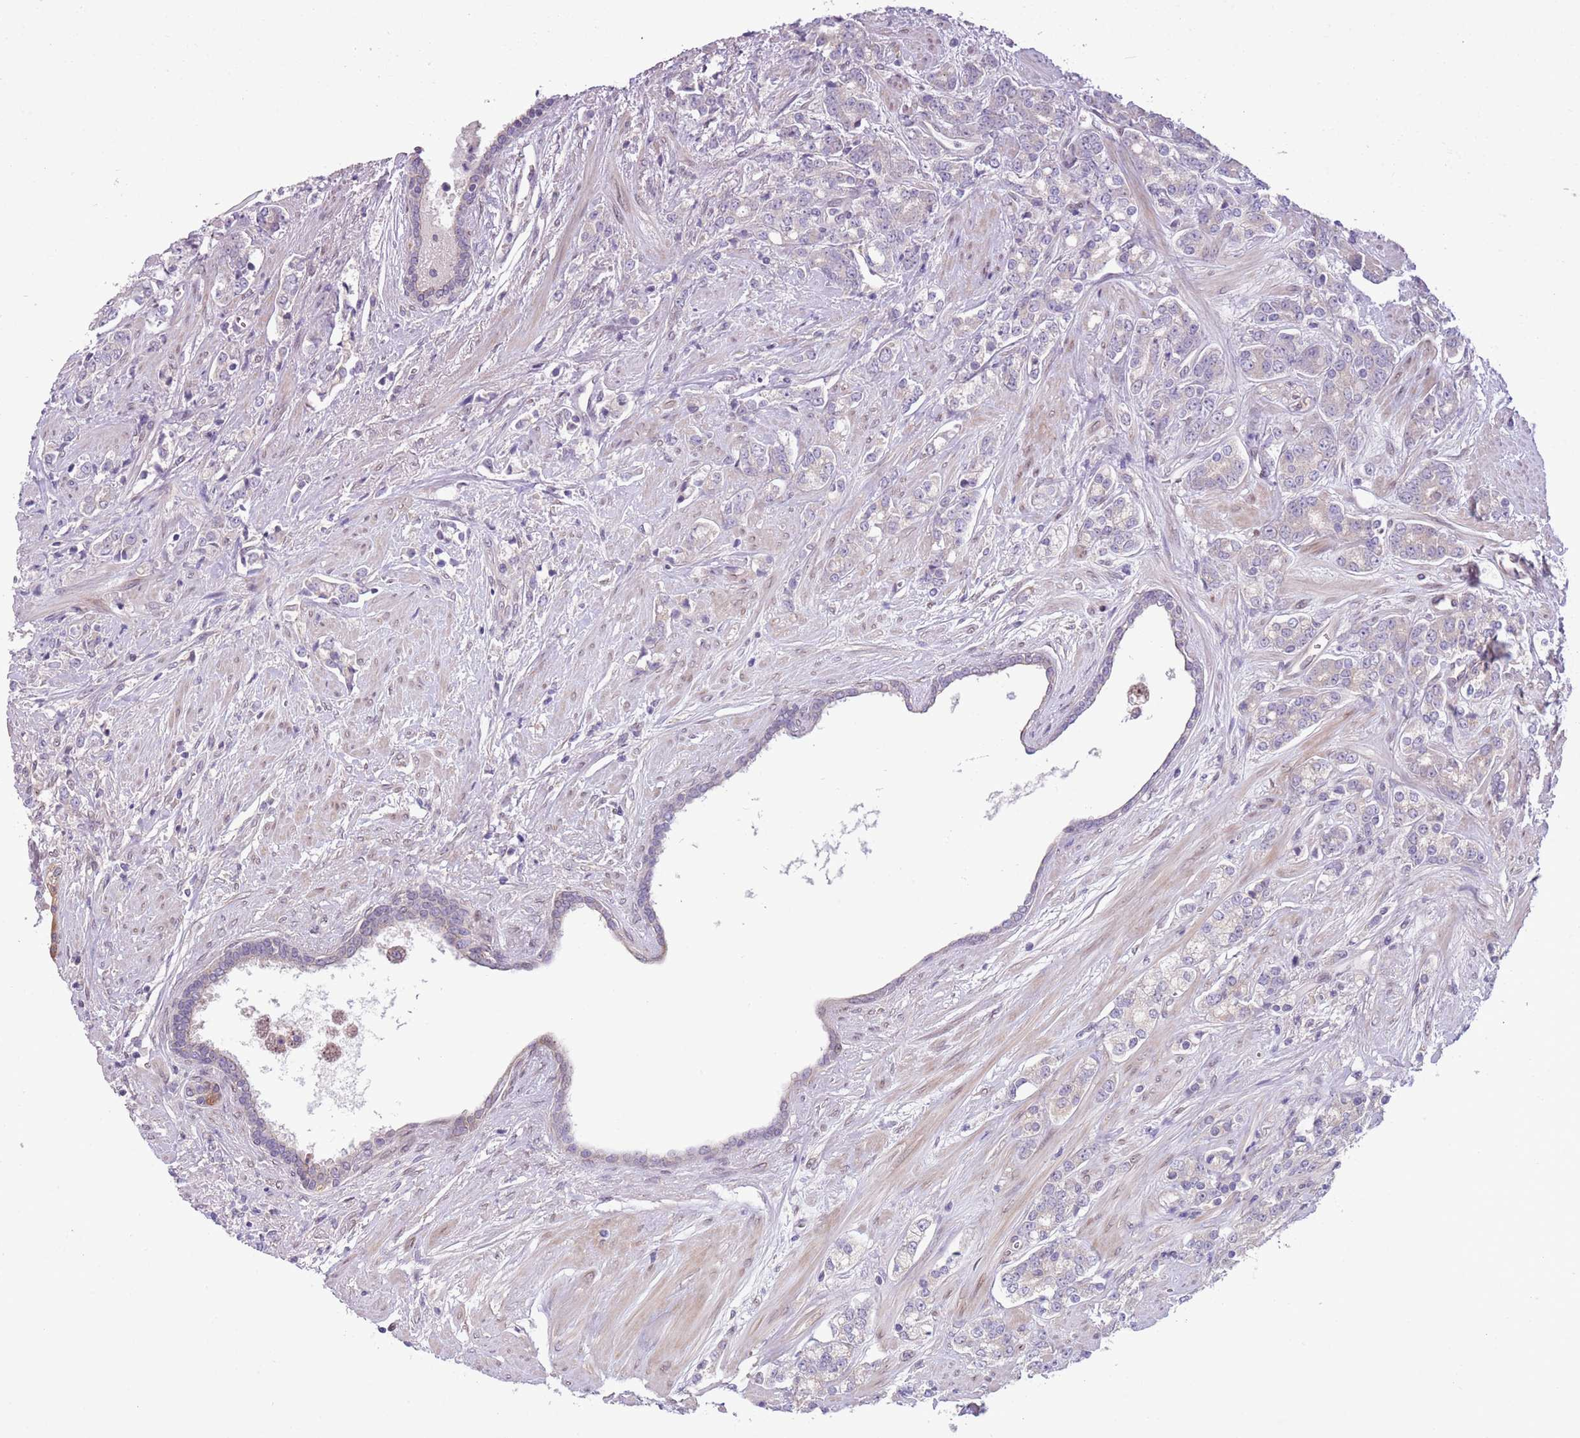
{"staining": {"intensity": "negative", "quantity": "none", "location": "none"}, "tissue": "prostate cancer", "cell_type": "Tumor cells", "image_type": "cancer", "snomed": [{"axis": "morphology", "description": "Adenocarcinoma, High grade"}, {"axis": "topography", "description": "Prostate"}], "caption": "Tumor cells are negative for brown protein staining in high-grade adenocarcinoma (prostate).", "gene": "CCND2", "patient": {"sex": "male", "age": 62}}